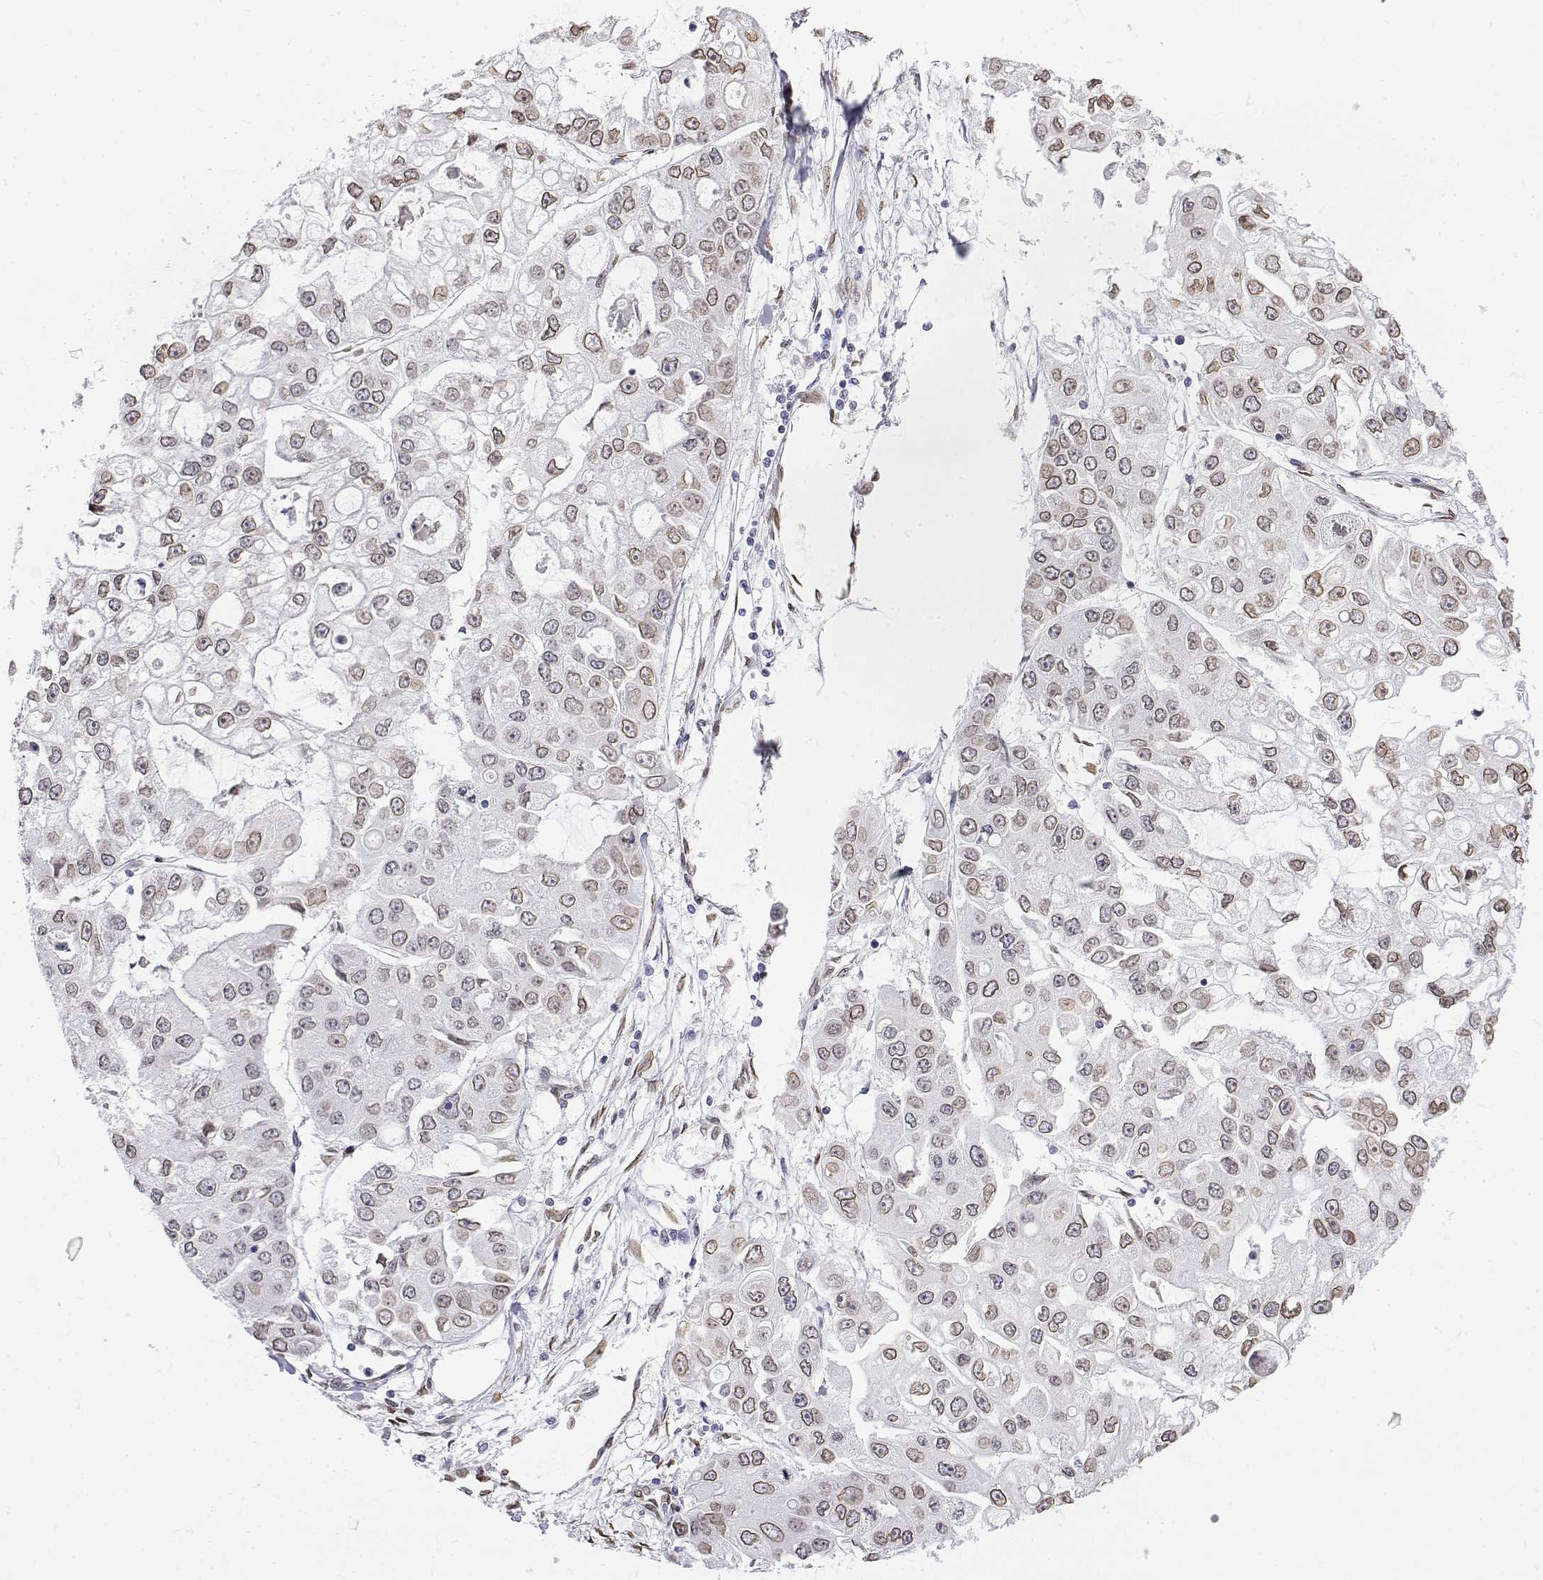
{"staining": {"intensity": "weak", "quantity": "25%-75%", "location": "cytoplasmic/membranous,nuclear"}, "tissue": "ovarian cancer", "cell_type": "Tumor cells", "image_type": "cancer", "snomed": [{"axis": "morphology", "description": "Cystadenocarcinoma, serous, NOS"}, {"axis": "topography", "description": "Ovary"}], "caption": "Immunohistochemistry (IHC) staining of ovarian cancer (serous cystadenocarcinoma), which reveals low levels of weak cytoplasmic/membranous and nuclear expression in about 25%-75% of tumor cells indicating weak cytoplasmic/membranous and nuclear protein staining. The staining was performed using DAB (brown) for protein detection and nuclei were counterstained in hematoxylin (blue).", "gene": "ZNF532", "patient": {"sex": "female", "age": 56}}